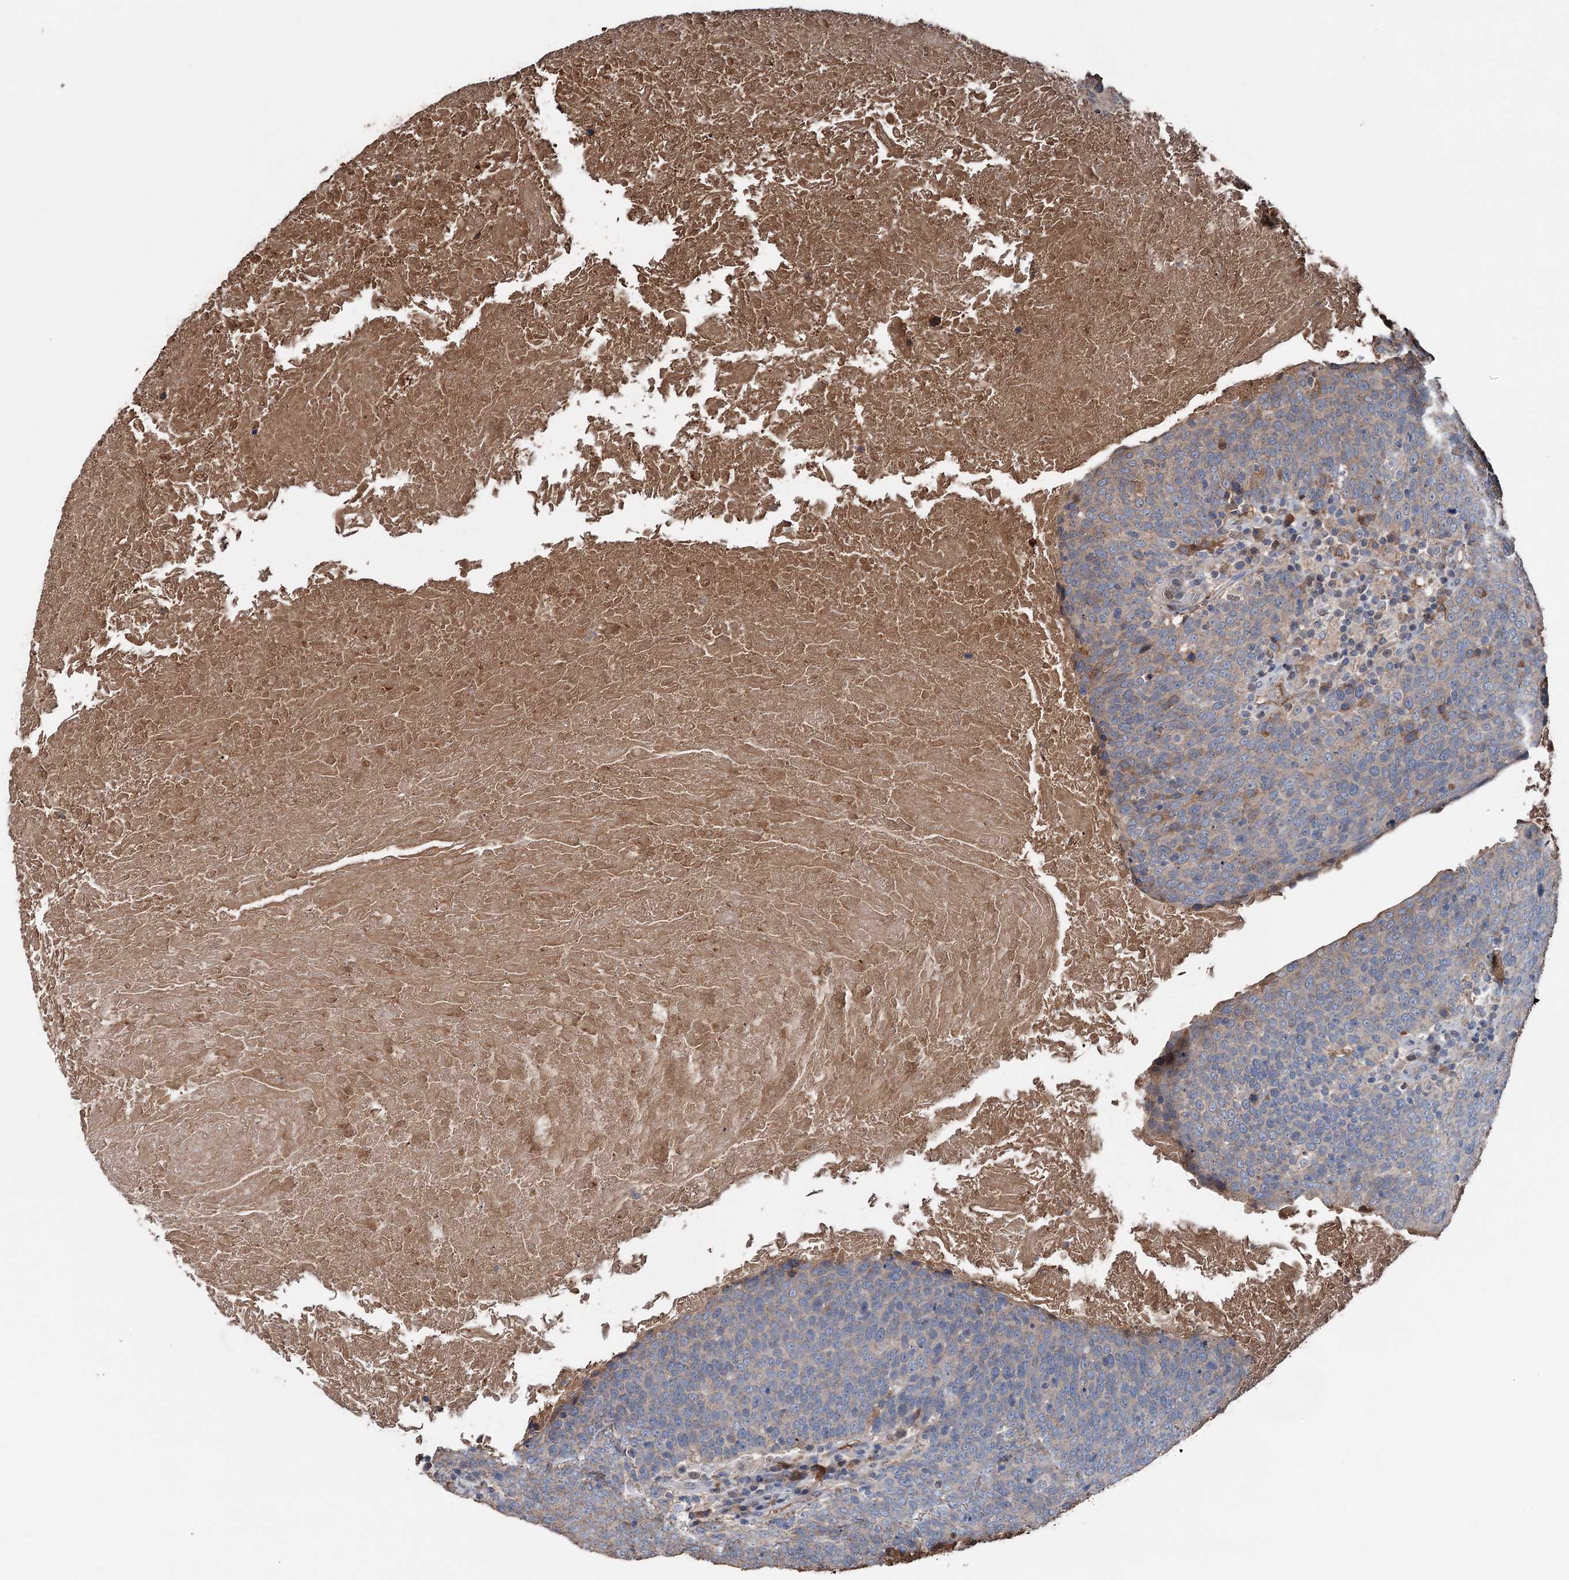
{"staining": {"intensity": "moderate", "quantity": "25%-75%", "location": "cytoplasmic/membranous"}, "tissue": "head and neck cancer", "cell_type": "Tumor cells", "image_type": "cancer", "snomed": [{"axis": "morphology", "description": "Squamous cell carcinoma, NOS"}, {"axis": "morphology", "description": "Squamous cell carcinoma, metastatic, NOS"}, {"axis": "topography", "description": "Lymph node"}, {"axis": "topography", "description": "Head-Neck"}], "caption": "IHC (DAB) staining of human head and neck squamous cell carcinoma shows moderate cytoplasmic/membranous protein expression in about 25%-75% of tumor cells.", "gene": "ARL13A", "patient": {"sex": "male", "age": 62}}